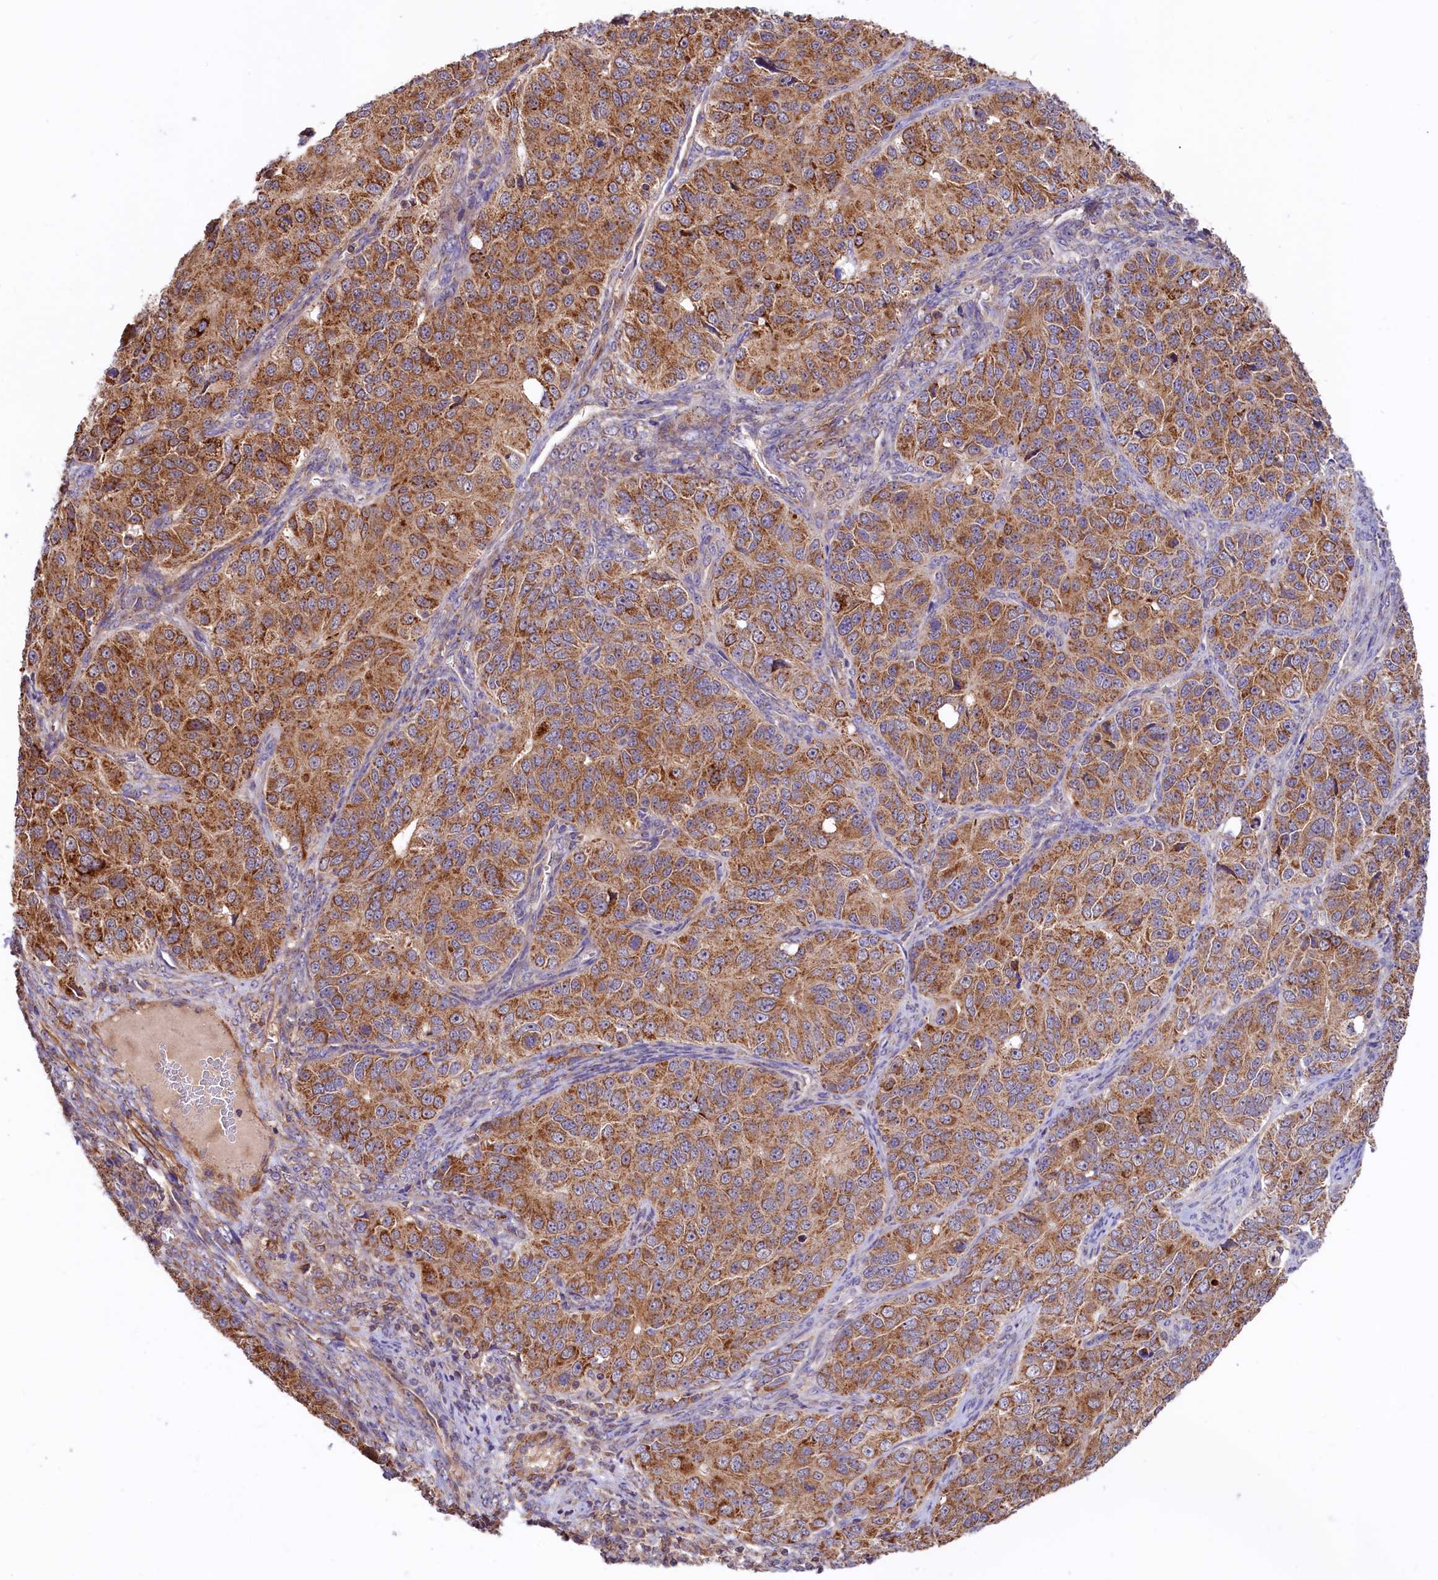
{"staining": {"intensity": "moderate", "quantity": ">75%", "location": "cytoplasmic/membranous"}, "tissue": "ovarian cancer", "cell_type": "Tumor cells", "image_type": "cancer", "snomed": [{"axis": "morphology", "description": "Carcinoma, endometroid"}, {"axis": "topography", "description": "Ovary"}], "caption": "A high-resolution photomicrograph shows immunohistochemistry staining of ovarian cancer, which displays moderate cytoplasmic/membranous positivity in approximately >75% of tumor cells.", "gene": "CIAO3", "patient": {"sex": "female", "age": 51}}